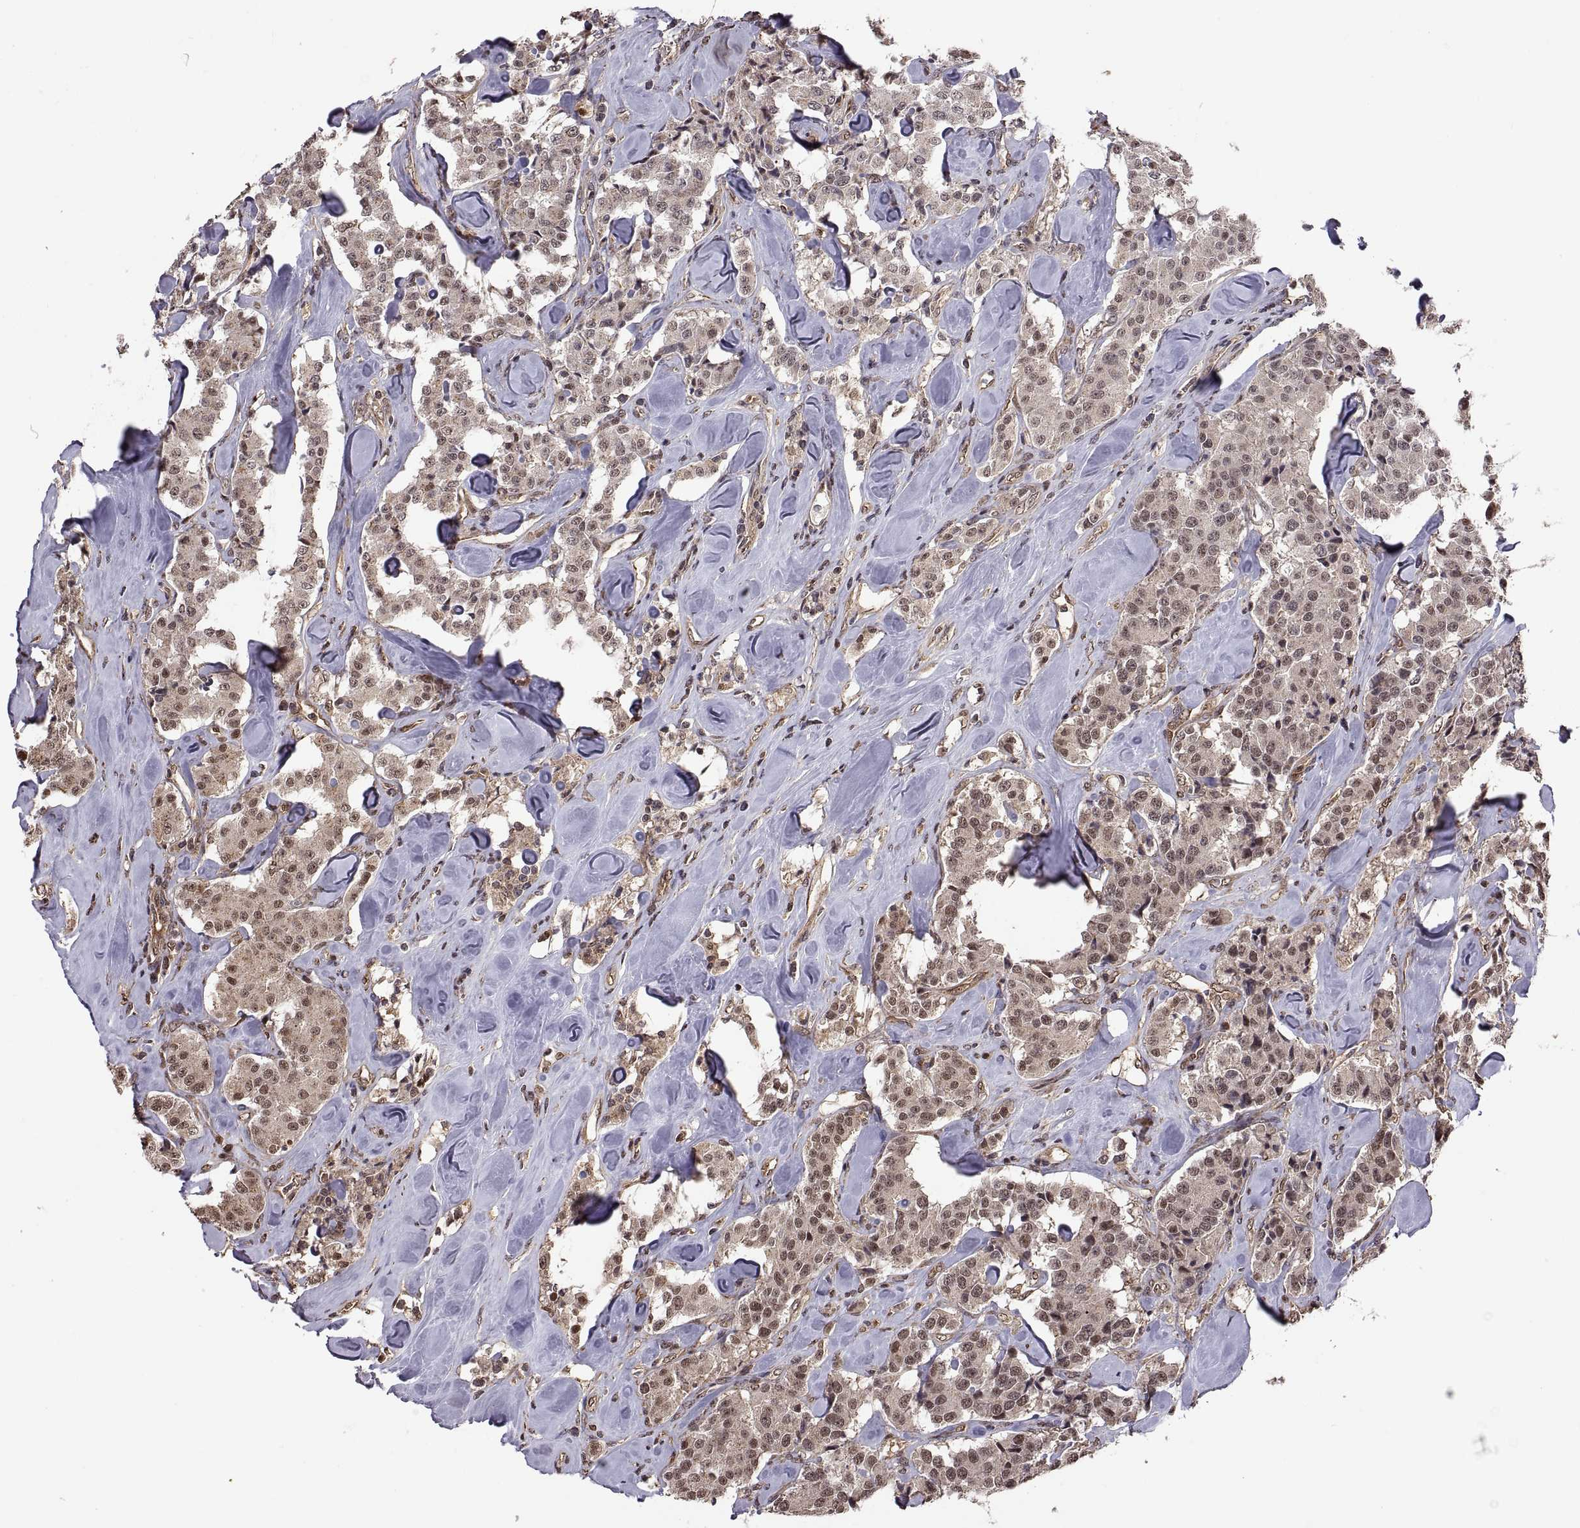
{"staining": {"intensity": "weak", "quantity": "<25%", "location": "nuclear"}, "tissue": "carcinoid", "cell_type": "Tumor cells", "image_type": "cancer", "snomed": [{"axis": "morphology", "description": "Carcinoid, malignant, NOS"}, {"axis": "topography", "description": "Pancreas"}], "caption": "A photomicrograph of malignant carcinoid stained for a protein demonstrates no brown staining in tumor cells.", "gene": "ARRB1", "patient": {"sex": "male", "age": 41}}